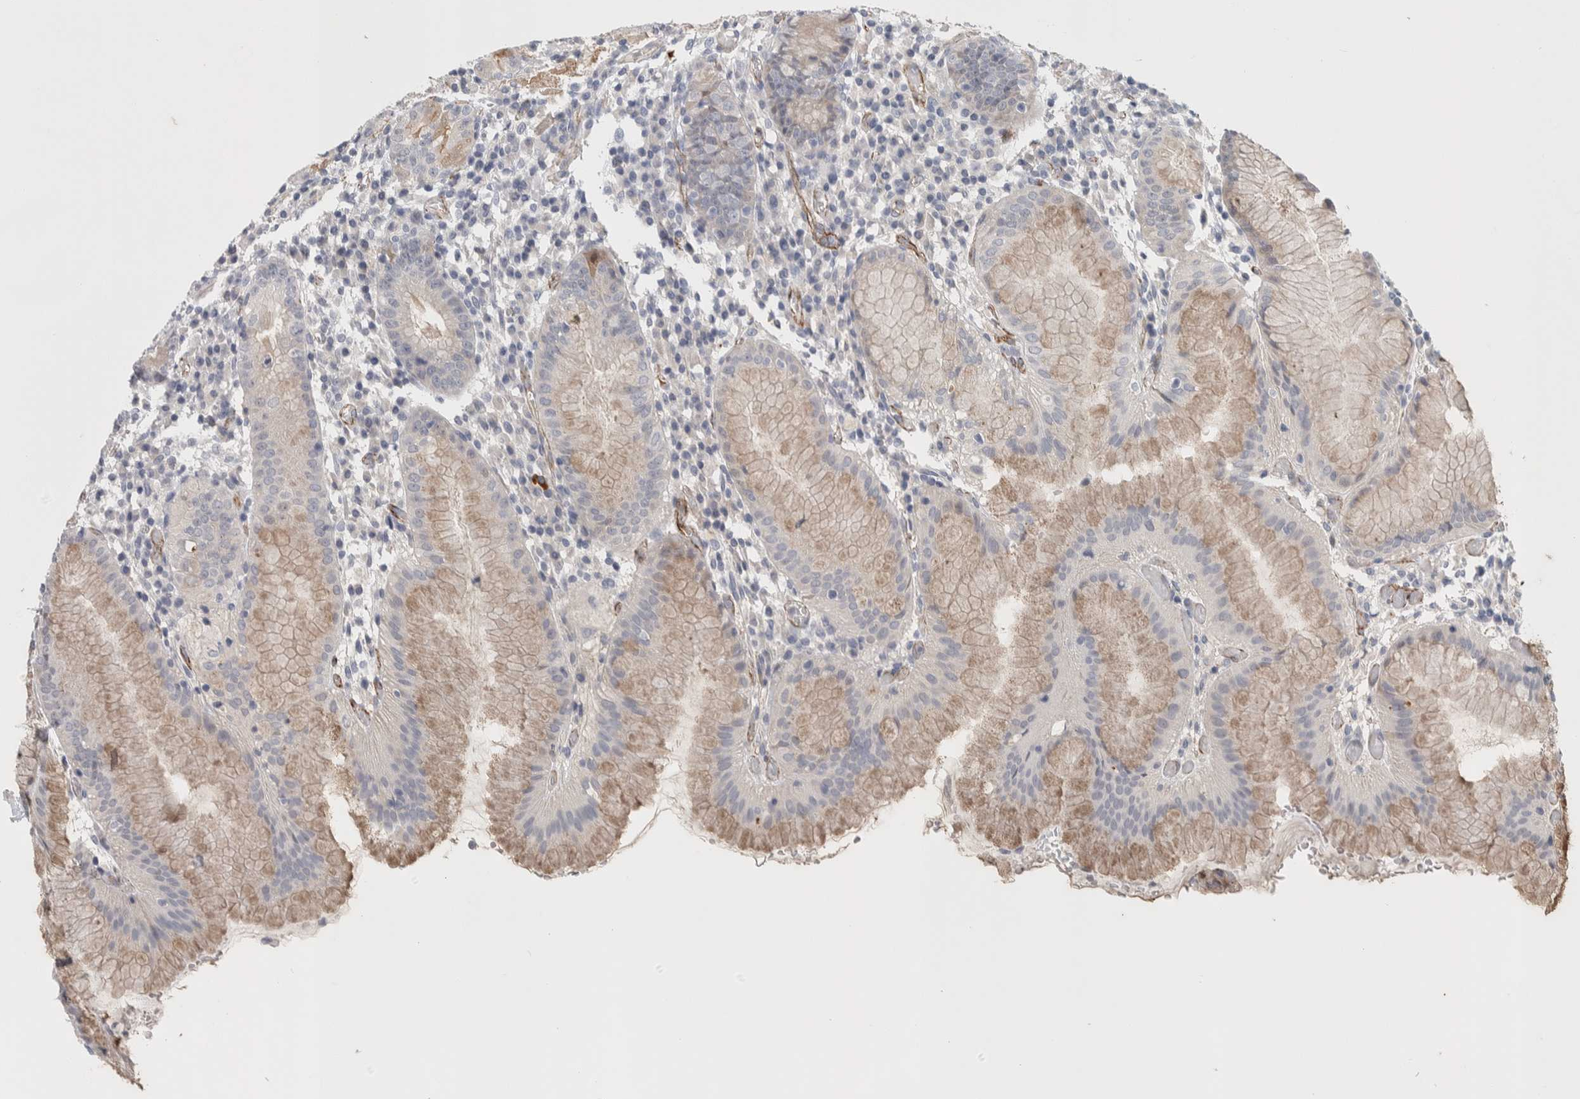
{"staining": {"intensity": "weak", "quantity": "25%-75%", "location": "cytoplasmic/membranous"}, "tissue": "stomach", "cell_type": "Glandular cells", "image_type": "normal", "snomed": [{"axis": "morphology", "description": "Normal tissue, NOS"}, {"axis": "topography", "description": "Stomach"}, {"axis": "topography", "description": "Stomach, lower"}], "caption": "IHC photomicrograph of benign stomach: human stomach stained using IHC displays low levels of weak protein expression localized specifically in the cytoplasmic/membranous of glandular cells, appearing as a cytoplasmic/membranous brown color.", "gene": "ZNF862", "patient": {"sex": "female", "age": 75}}